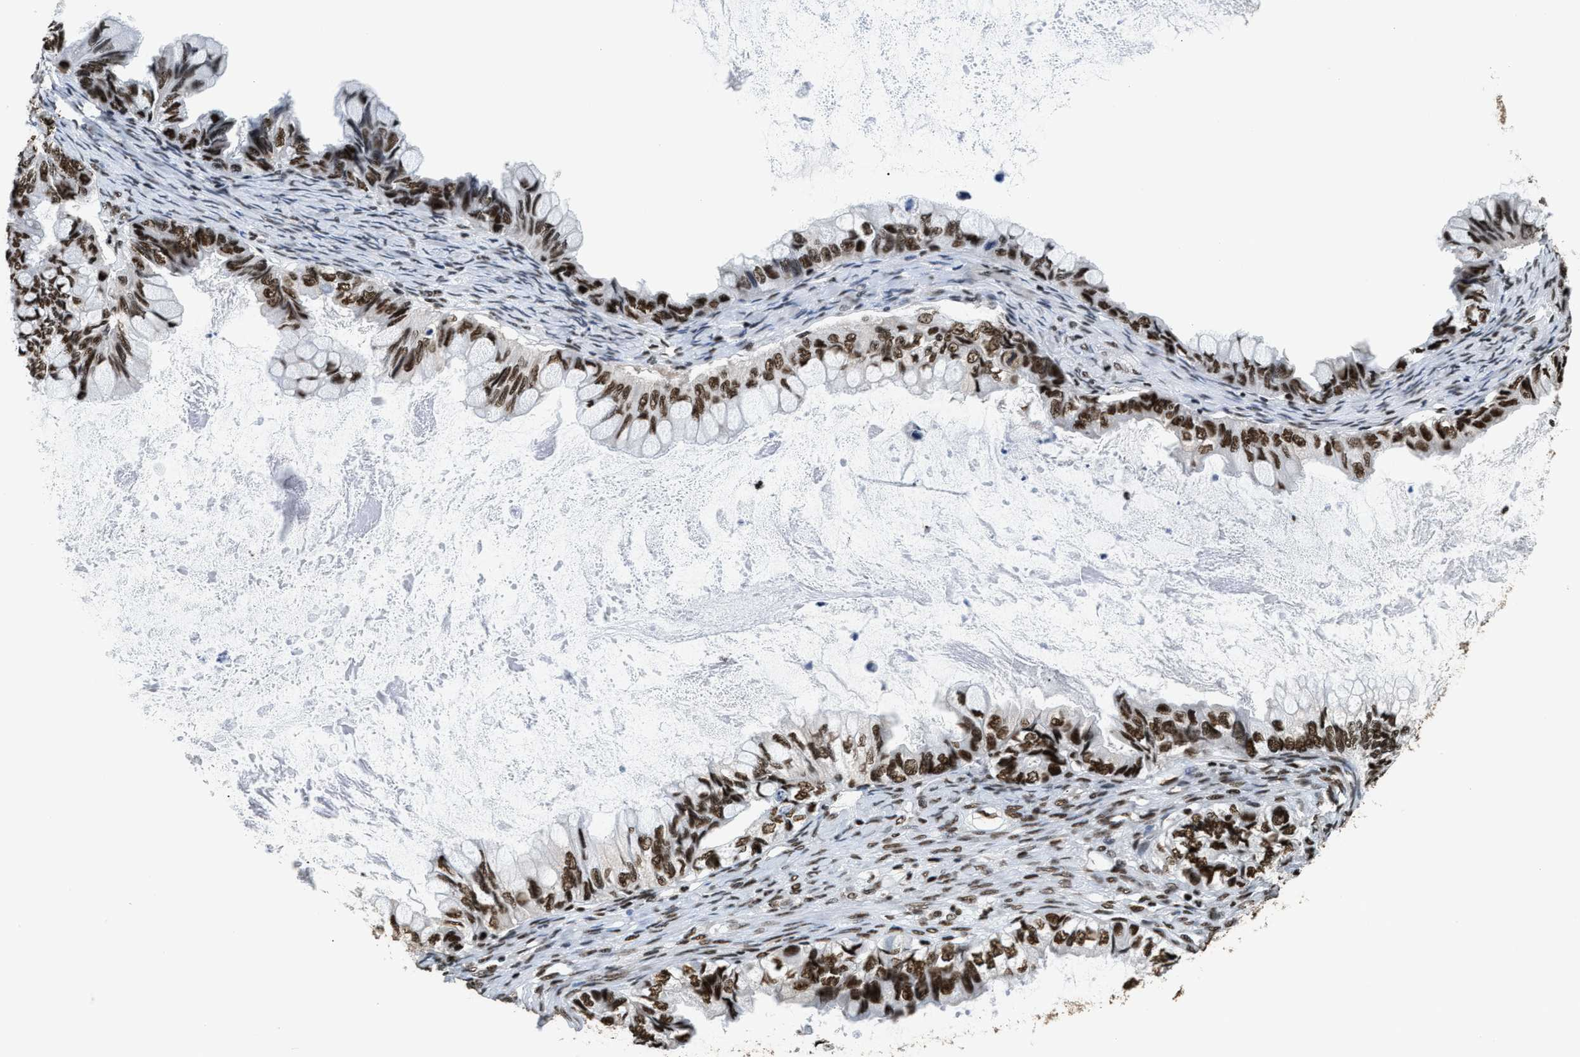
{"staining": {"intensity": "moderate", "quantity": ">75%", "location": "nuclear"}, "tissue": "ovarian cancer", "cell_type": "Tumor cells", "image_type": "cancer", "snomed": [{"axis": "morphology", "description": "Cystadenocarcinoma, mucinous, NOS"}, {"axis": "topography", "description": "Ovary"}], "caption": "Immunohistochemical staining of ovarian cancer exhibits moderate nuclear protein staining in approximately >75% of tumor cells.", "gene": "RAD21", "patient": {"sex": "female", "age": 80}}